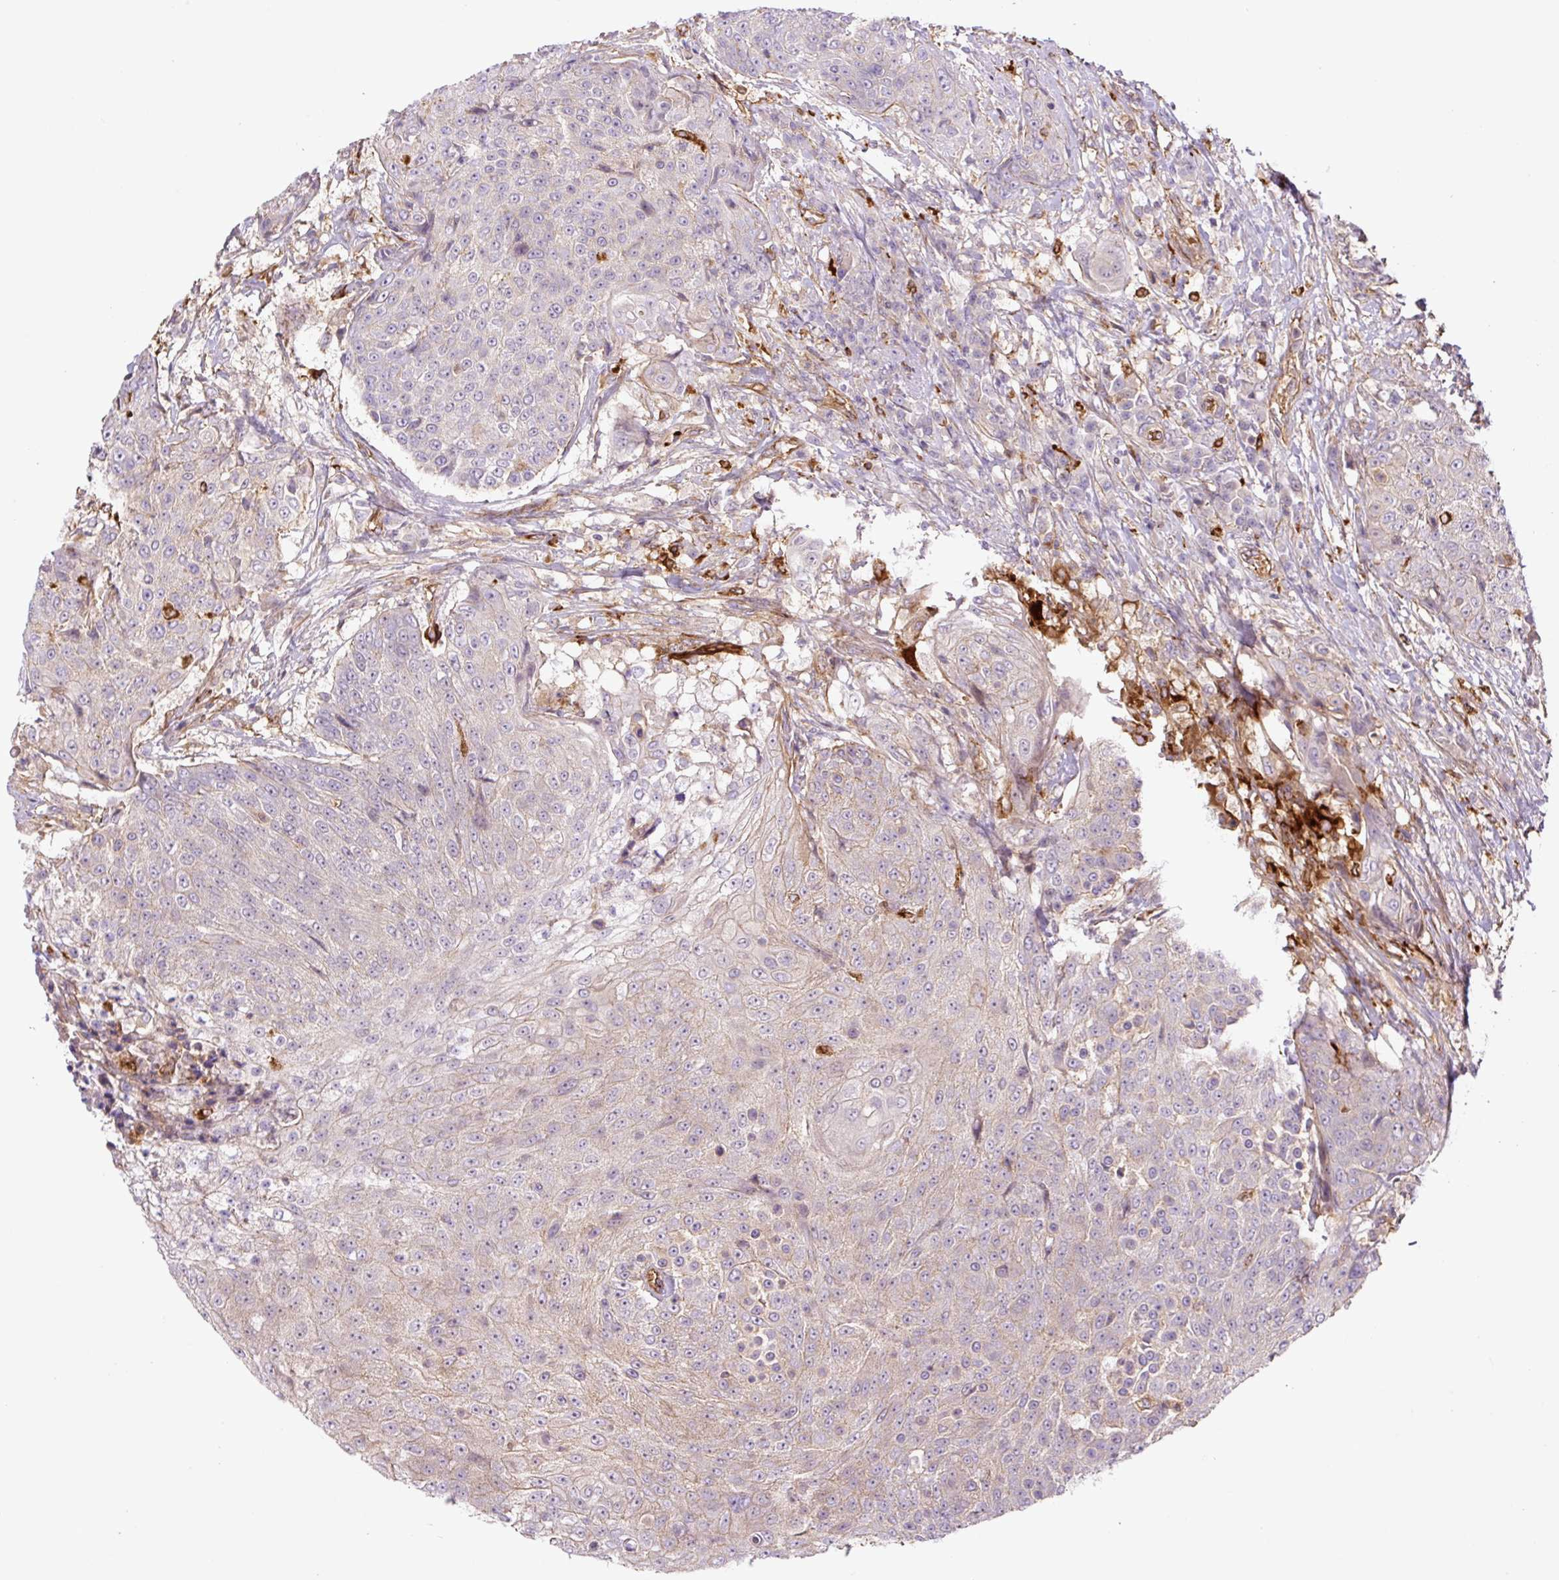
{"staining": {"intensity": "negative", "quantity": "none", "location": "none"}, "tissue": "urothelial cancer", "cell_type": "Tumor cells", "image_type": "cancer", "snomed": [{"axis": "morphology", "description": "Urothelial carcinoma, High grade"}, {"axis": "topography", "description": "Urinary bladder"}], "caption": "Immunohistochemistry histopathology image of human high-grade urothelial carcinoma stained for a protein (brown), which reveals no expression in tumor cells. (Stains: DAB (3,3'-diaminobenzidine) IHC with hematoxylin counter stain, Microscopy: brightfield microscopy at high magnification).", "gene": "B3GALT5", "patient": {"sex": "female", "age": 63}}